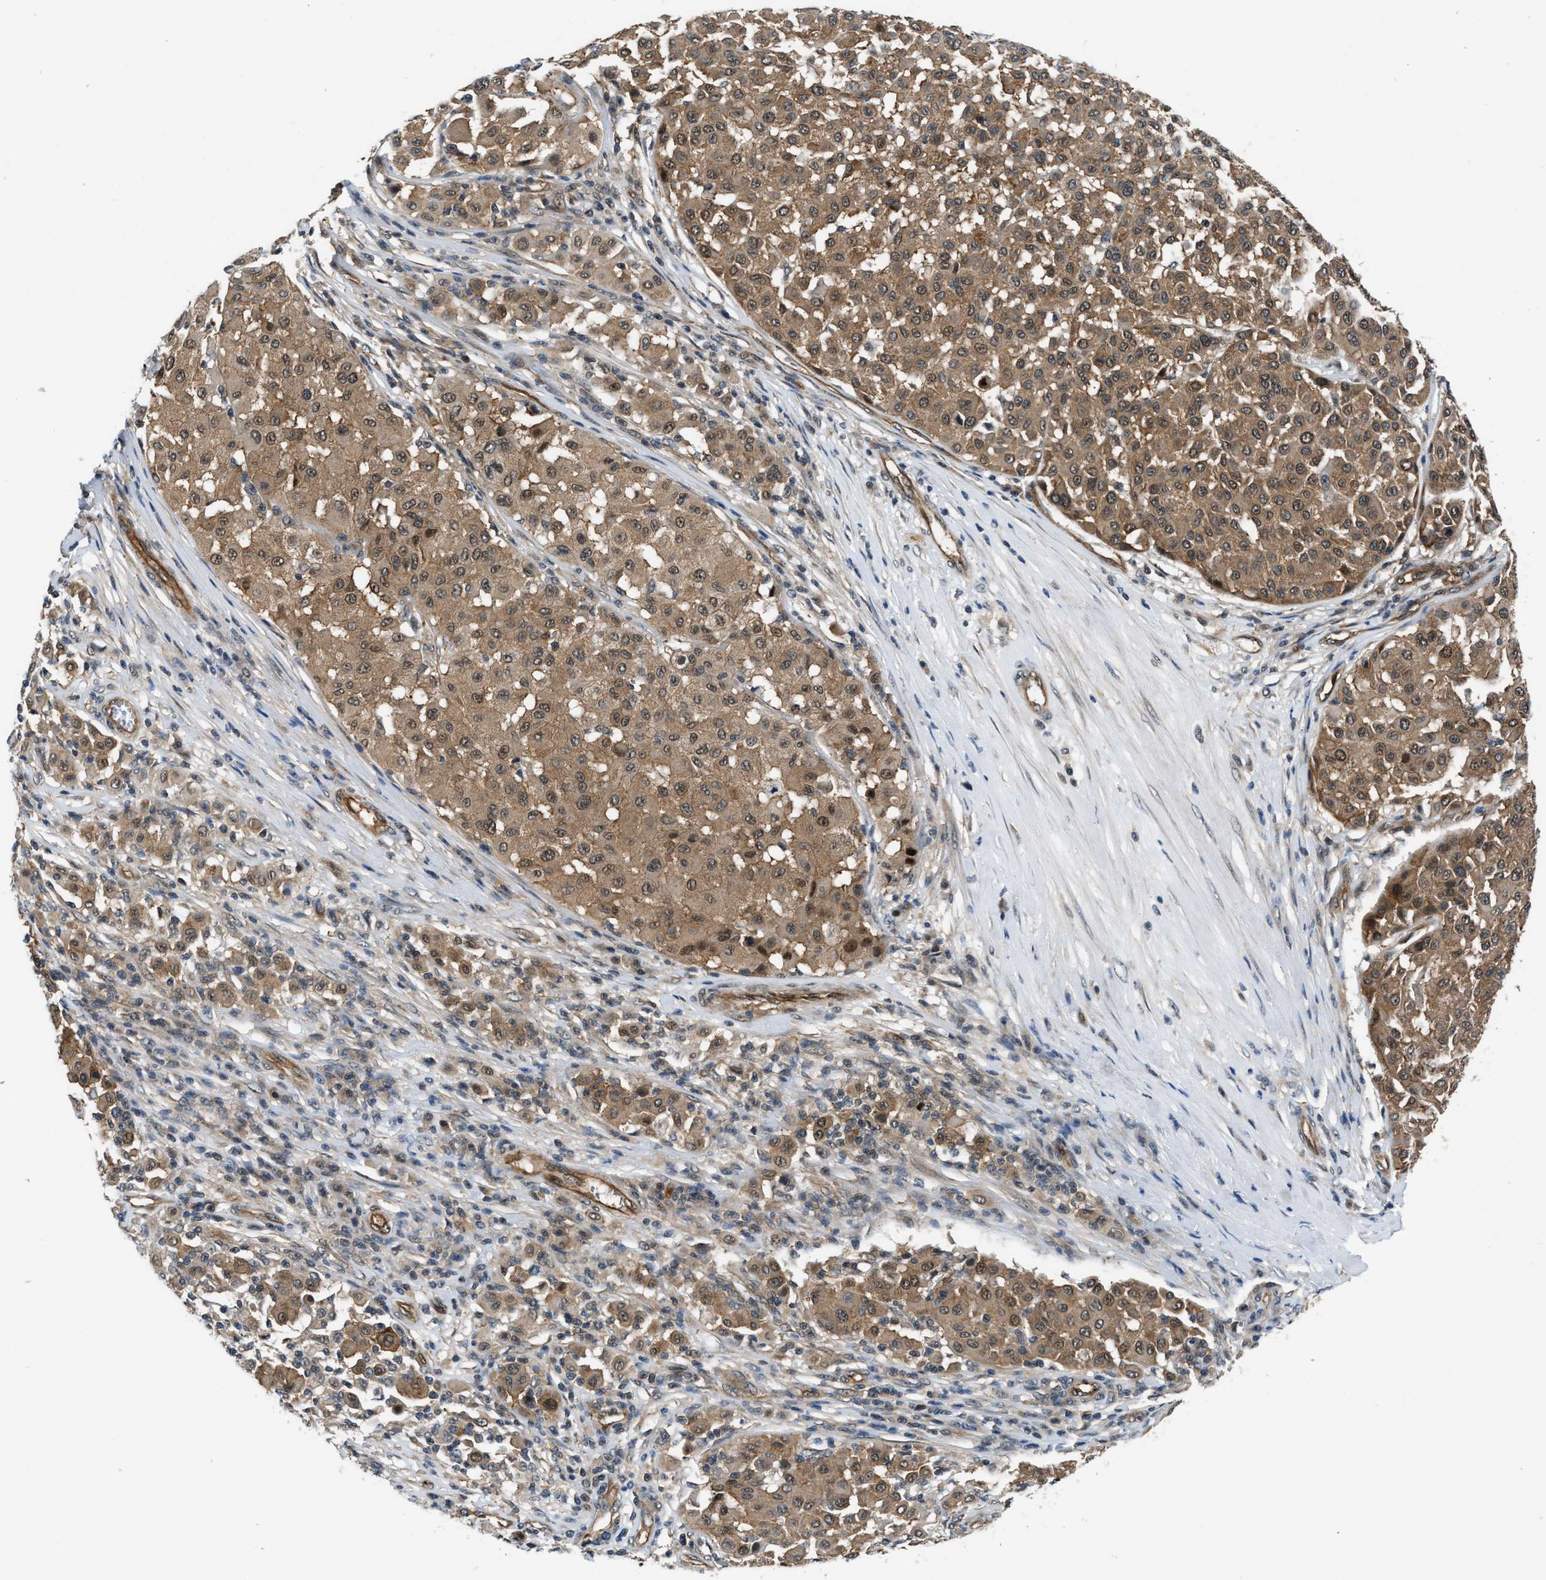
{"staining": {"intensity": "moderate", "quantity": ">75%", "location": "cytoplasmic/membranous"}, "tissue": "melanoma", "cell_type": "Tumor cells", "image_type": "cancer", "snomed": [{"axis": "morphology", "description": "Malignant melanoma, Metastatic site"}, {"axis": "topography", "description": "Soft tissue"}], "caption": "DAB immunohistochemical staining of melanoma shows moderate cytoplasmic/membranous protein expression in approximately >75% of tumor cells.", "gene": "COPS2", "patient": {"sex": "male", "age": 41}}